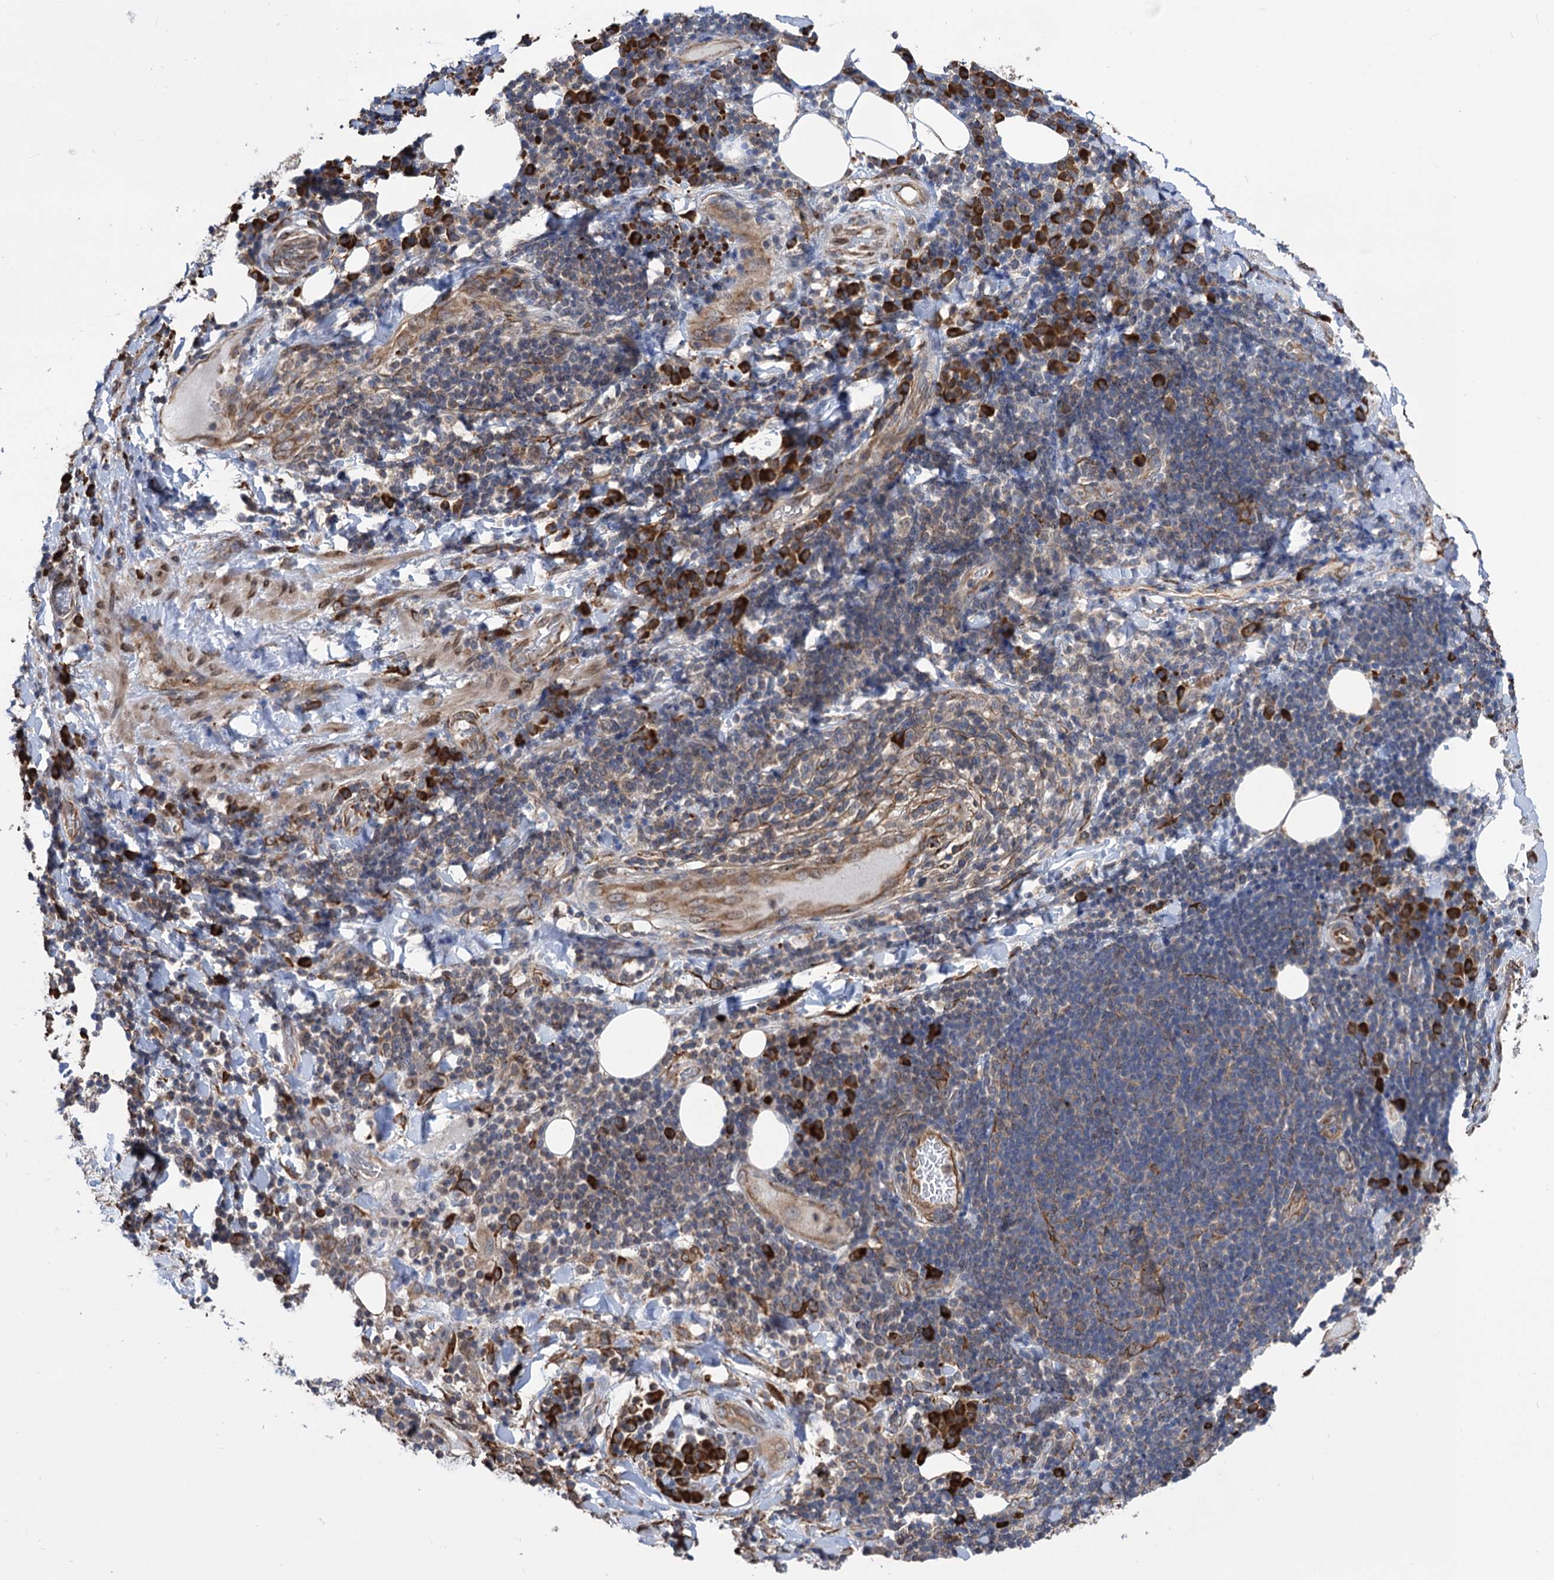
{"staining": {"intensity": "weak", "quantity": "25%-75%", "location": "cytoplasmic/membranous"}, "tissue": "adipose tissue", "cell_type": "Adipocytes", "image_type": "normal", "snomed": [{"axis": "morphology", "description": "Normal tissue, NOS"}, {"axis": "morphology", "description": "Squamous cell carcinoma, NOS"}, {"axis": "topography", "description": "Lymph node"}, {"axis": "topography", "description": "Bronchus"}, {"axis": "topography", "description": "Lung"}], "caption": "IHC image of benign human adipose tissue stained for a protein (brown), which demonstrates low levels of weak cytoplasmic/membranous positivity in about 25%-75% of adipocytes.", "gene": "CDAN1", "patient": {"sex": "male", "age": 66}}